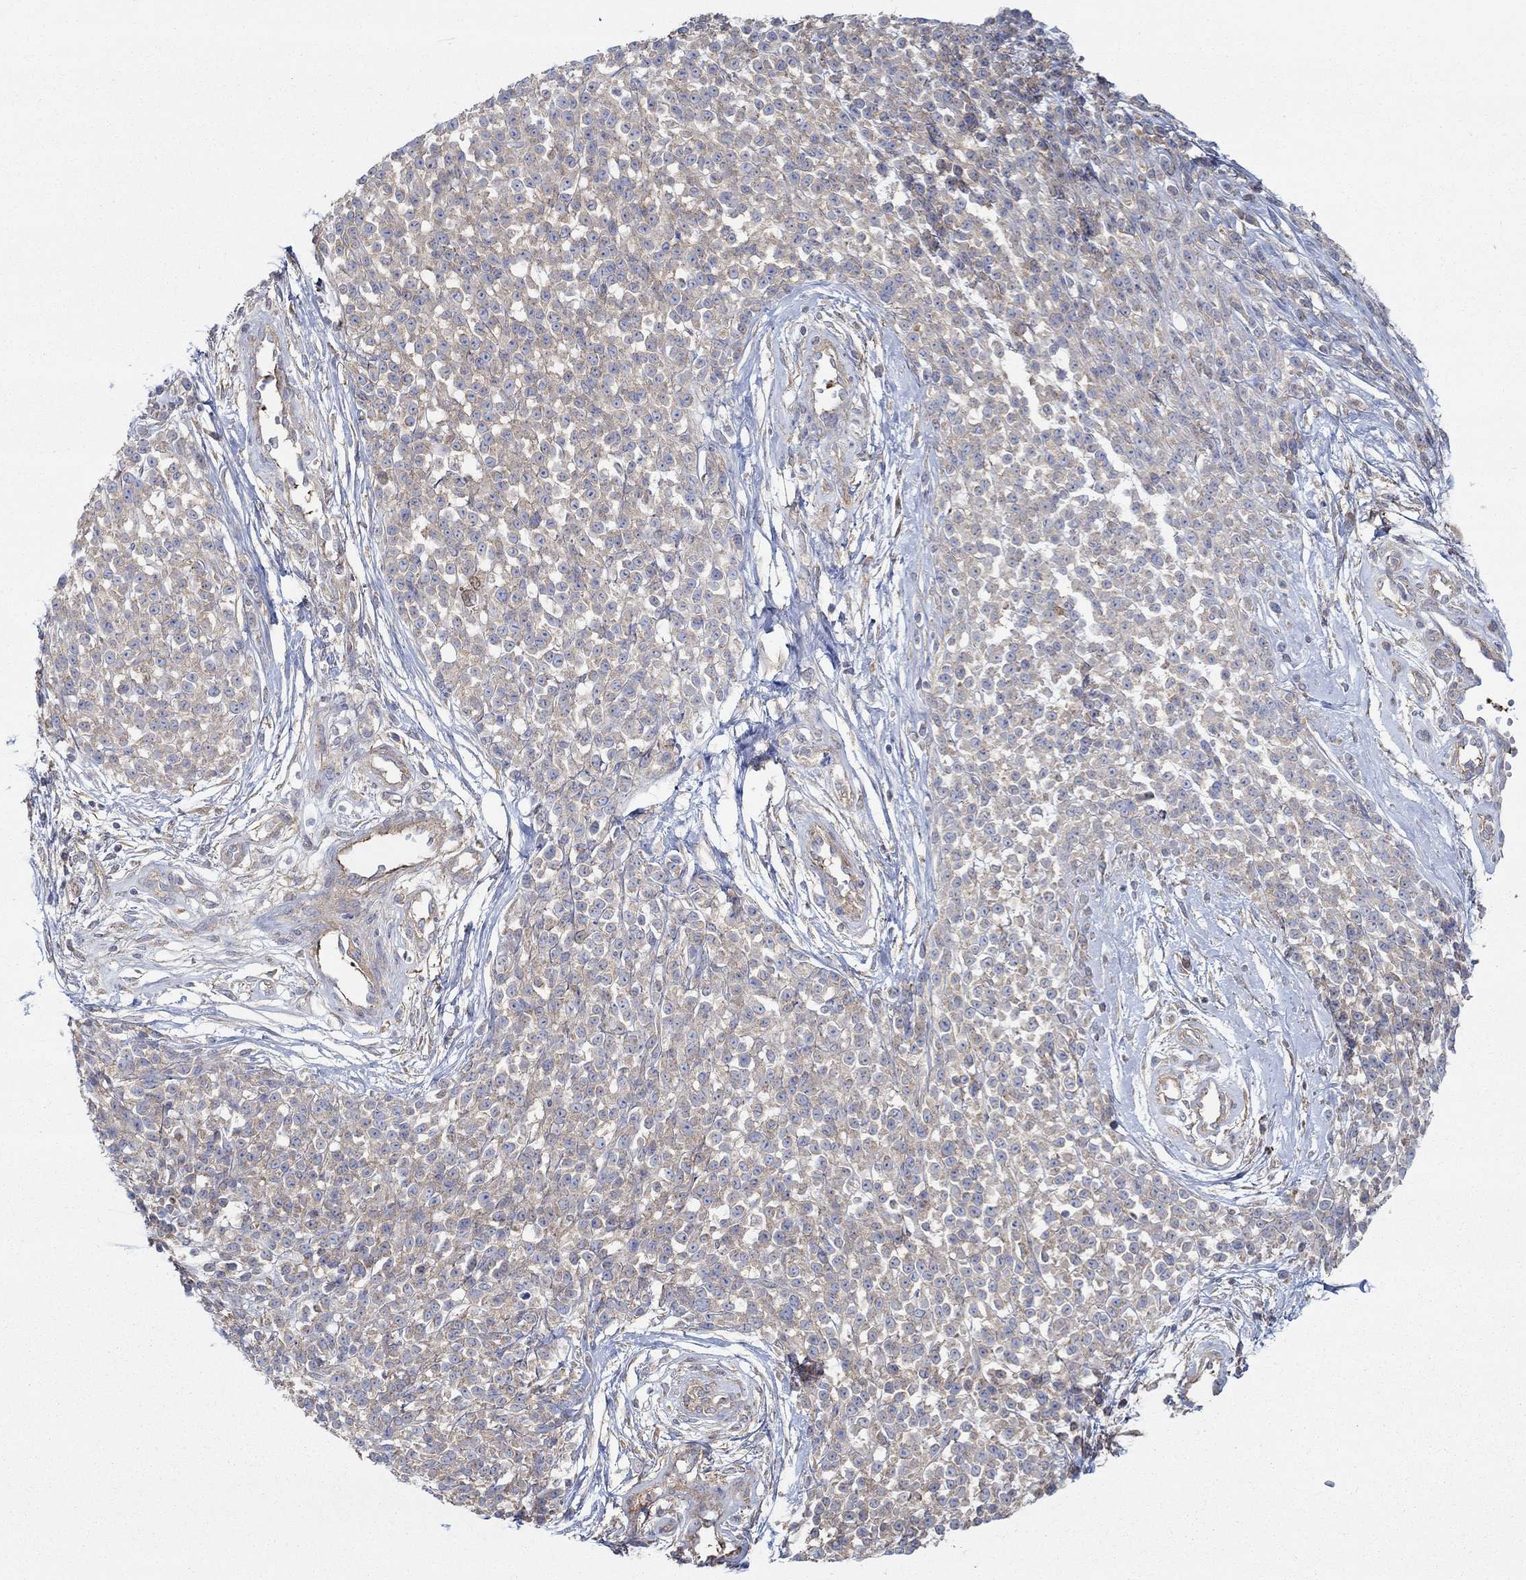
{"staining": {"intensity": "weak", "quantity": ">75%", "location": "cytoplasmic/membranous"}, "tissue": "melanoma", "cell_type": "Tumor cells", "image_type": "cancer", "snomed": [{"axis": "morphology", "description": "Malignant melanoma, NOS"}, {"axis": "topography", "description": "Skin"}, {"axis": "topography", "description": "Skin of trunk"}], "caption": "Weak cytoplasmic/membranous positivity is present in approximately >75% of tumor cells in malignant melanoma.", "gene": "SPAG9", "patient": {"sex": "male", "age": 74}}